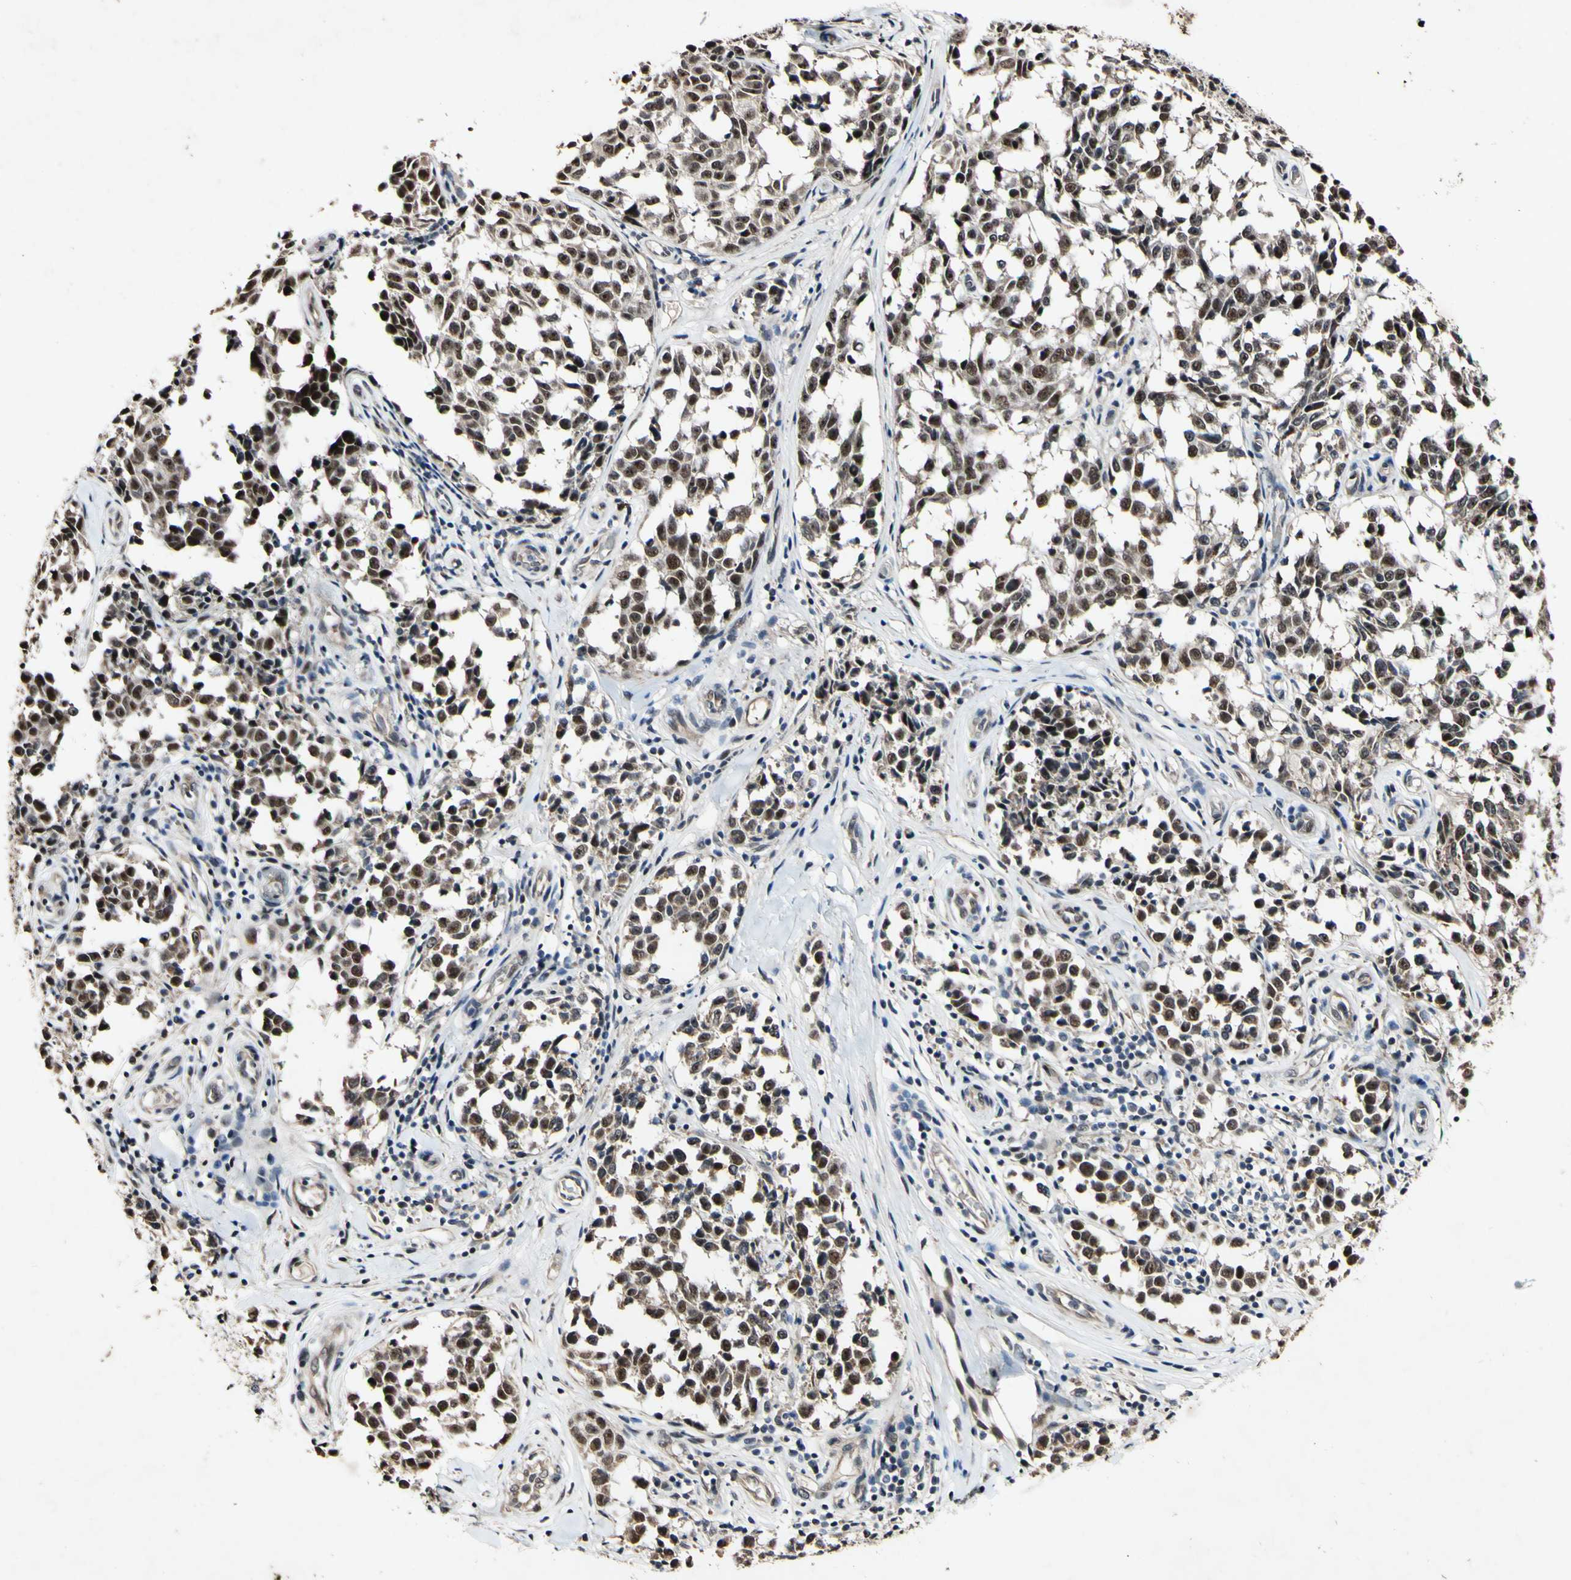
{"staining": {"intensity": "strong", "quantity": "25%-75%", "location": "nuclear"}, "tissue": "melanoma", "cell_type": "Tumor cells", "image_type": "cancer", "snomed": [{"axis": "morphology", "description": "Malignant melanoma, NOS"}, {"axis": "topography", "description": "Skin"}], "caption": "Immunohistochemical staining of human melanoma exhibits high levels of strong nuclear staining in approximately 25%-75% of tumor cells.", "gene": "POLR2F", "patient": {"sex": "female", "age": 64}}